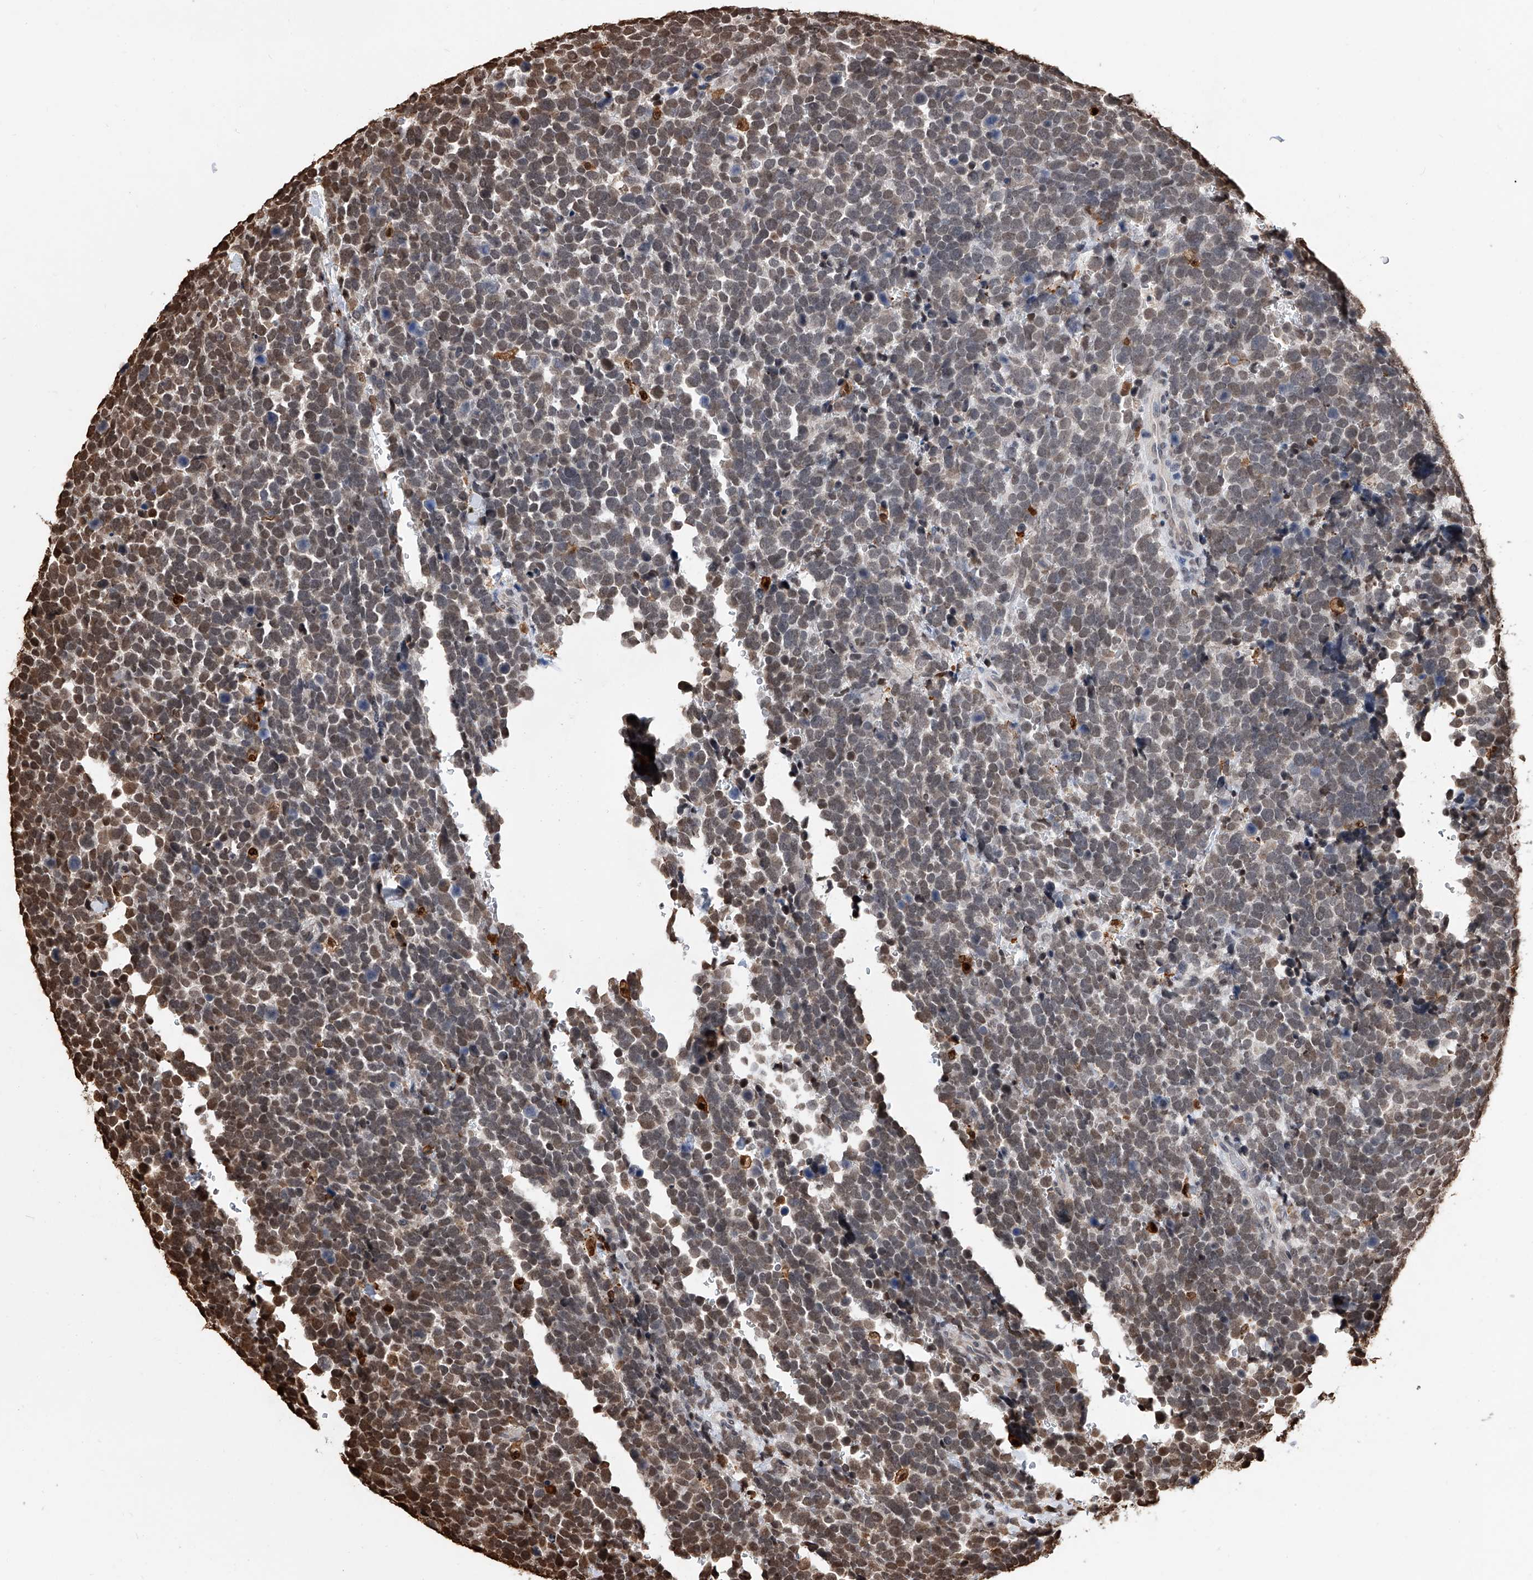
{"staining": {"intensity": "moderate", "quantity": "25%-75%", "location": "nuclear"}, "tissue": "urothelial cancer", "cell_type": "Tumor cells", "image_type": "cancer", "snomed": [{"axis": "morphology", "description": "Urothelial carcinoma, High grade"}, {"axis": "topography", "description": "Urinary bladder"}], "caption": "Protein expression analysis of urothelial cancer shows moderate nuclear positivity in approximately 25%-75% of tumor cells. Immunohistochemistry stains the protein in brown and the nuclei are stained blue.", "gene": "CFAP410", "patient": {"sex": "female", "age": 82}}